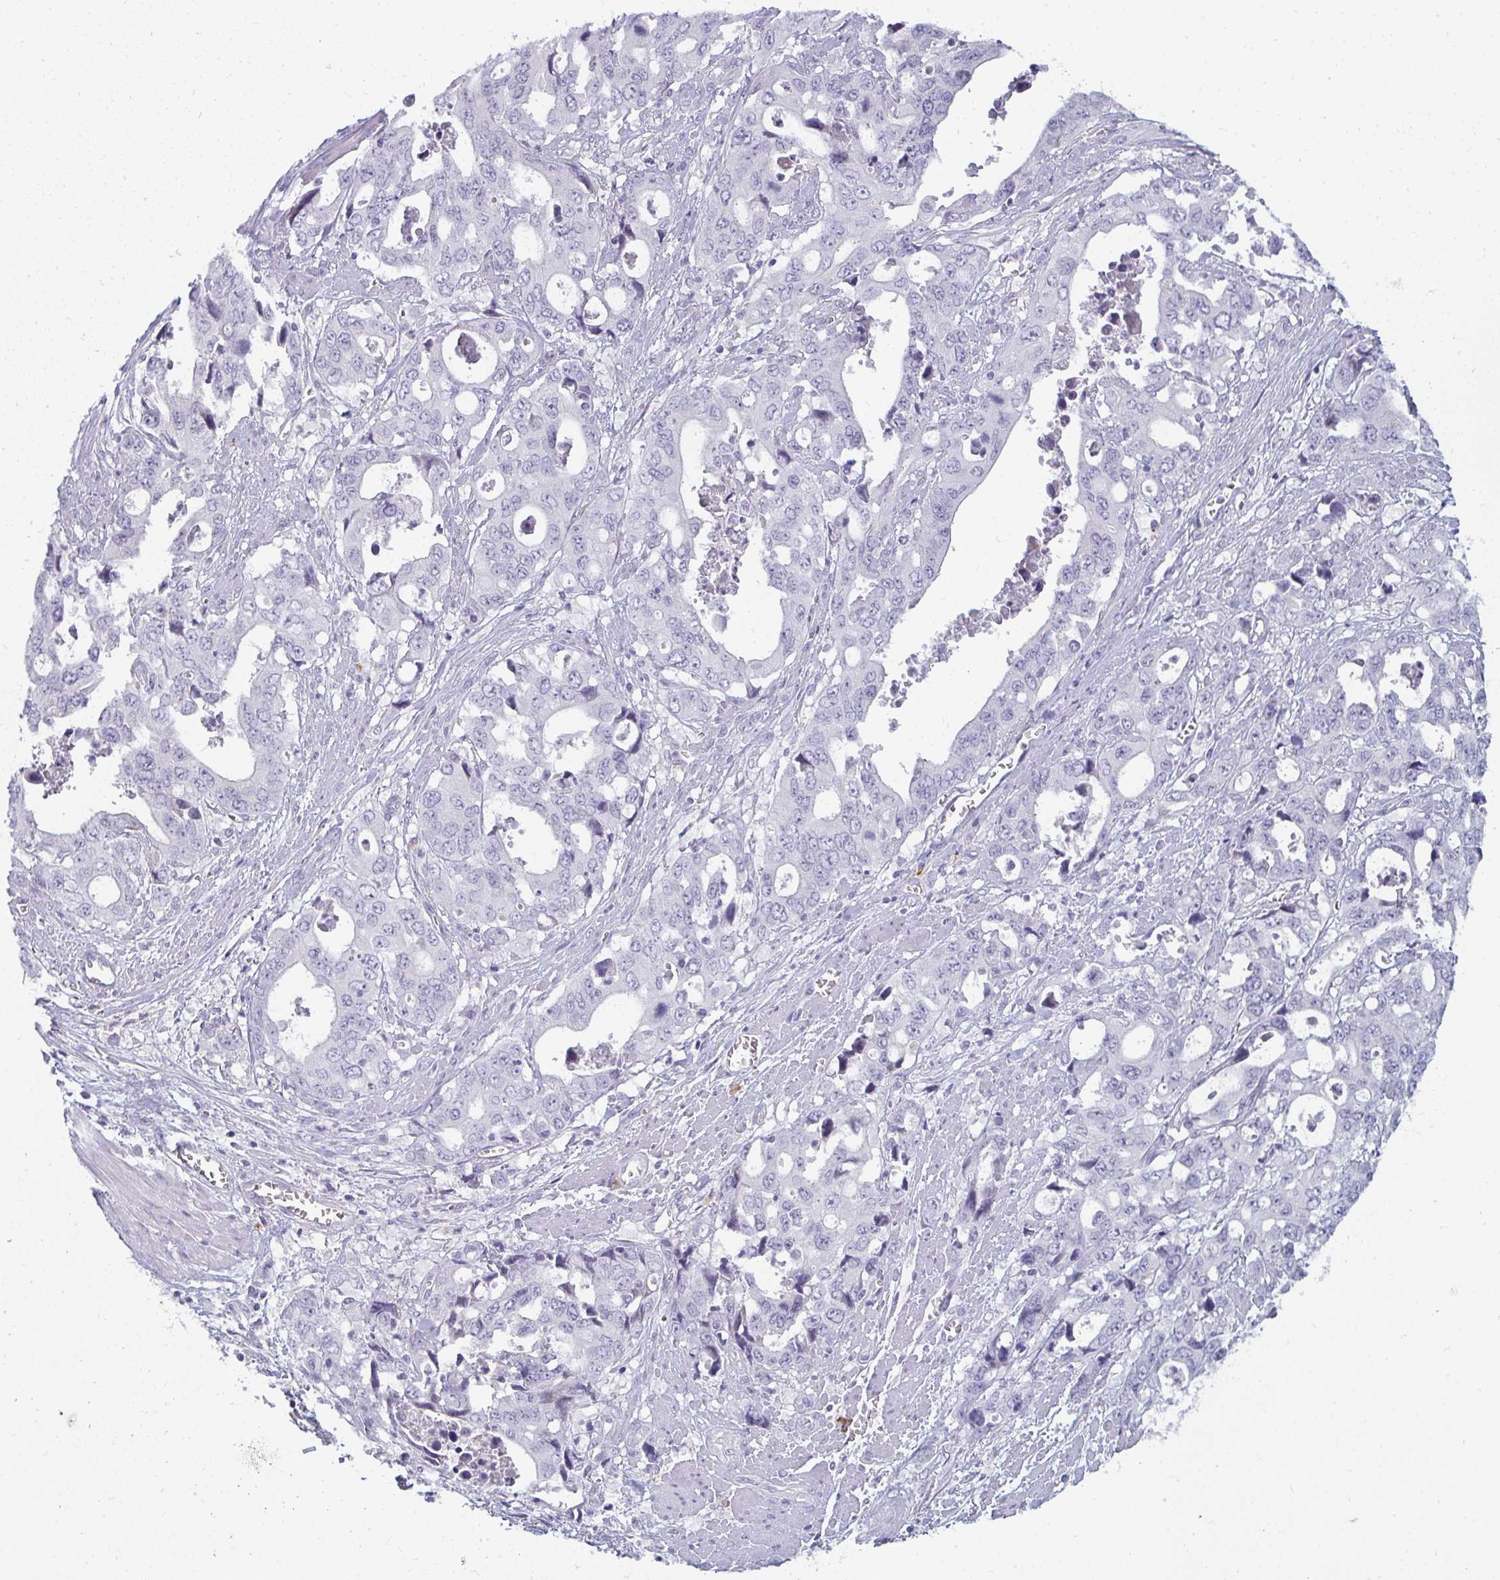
{"staining": {"intensity": "negative", "quantity": "none", "location": "none"}, "tissue": "stomach cancer", "cell_type": "Tumor cells", "image_type": "cancer", "snomed": [{"axis": "morphology", "description": "Adenocarcinoma, NOS"}, {"axis": "topography", "description": "Stomach, upper"}], "caption": "This is a micrograph of immunohistochemistry staining of stomach cancer (adenocarcinoma), which shows no positivity in tumor cells.", "gene": "SHB", "patient": {"sex": "male", "age": 74}}